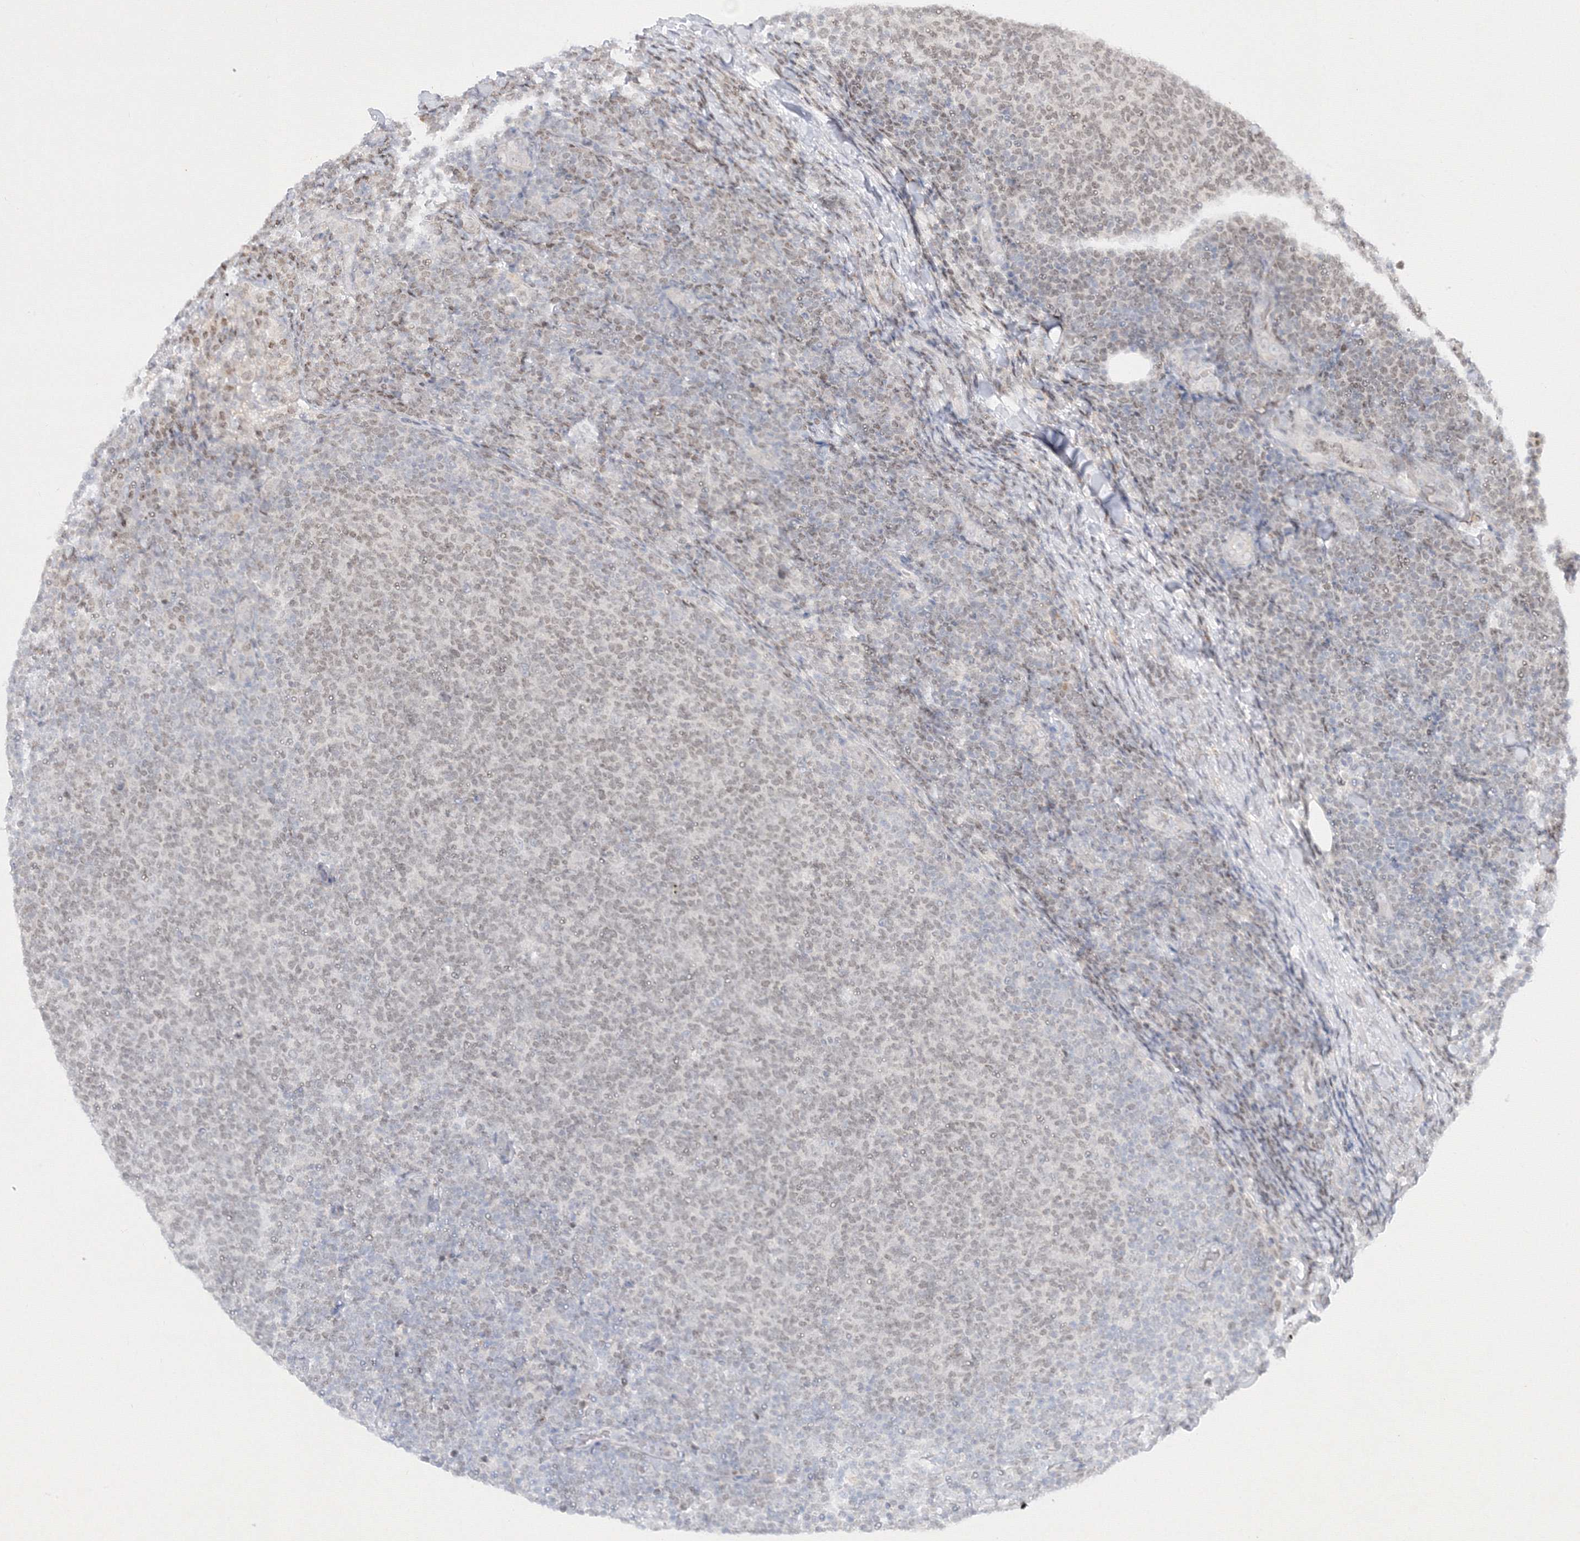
{"staining": {"intensity": "negative", "quantity": "none", "location": "none"}, "tissue": "lymphoma", "cell_type": "Tumor cells", "image_type": "cancer", "snomed": [{"axis": "morphology", "description": "Malignant lymphoma, non-Hodgkin's type, Low grade"}, {"axis": "topography", "description": "Lymph node"}], "caption": "Immunohistochemical staining of lymphoma reveals no significant staining in tumor cells. Nuclei are stained in blue.", "gene": "TAB1", "patient": {"sex": "male", "age": 66}}